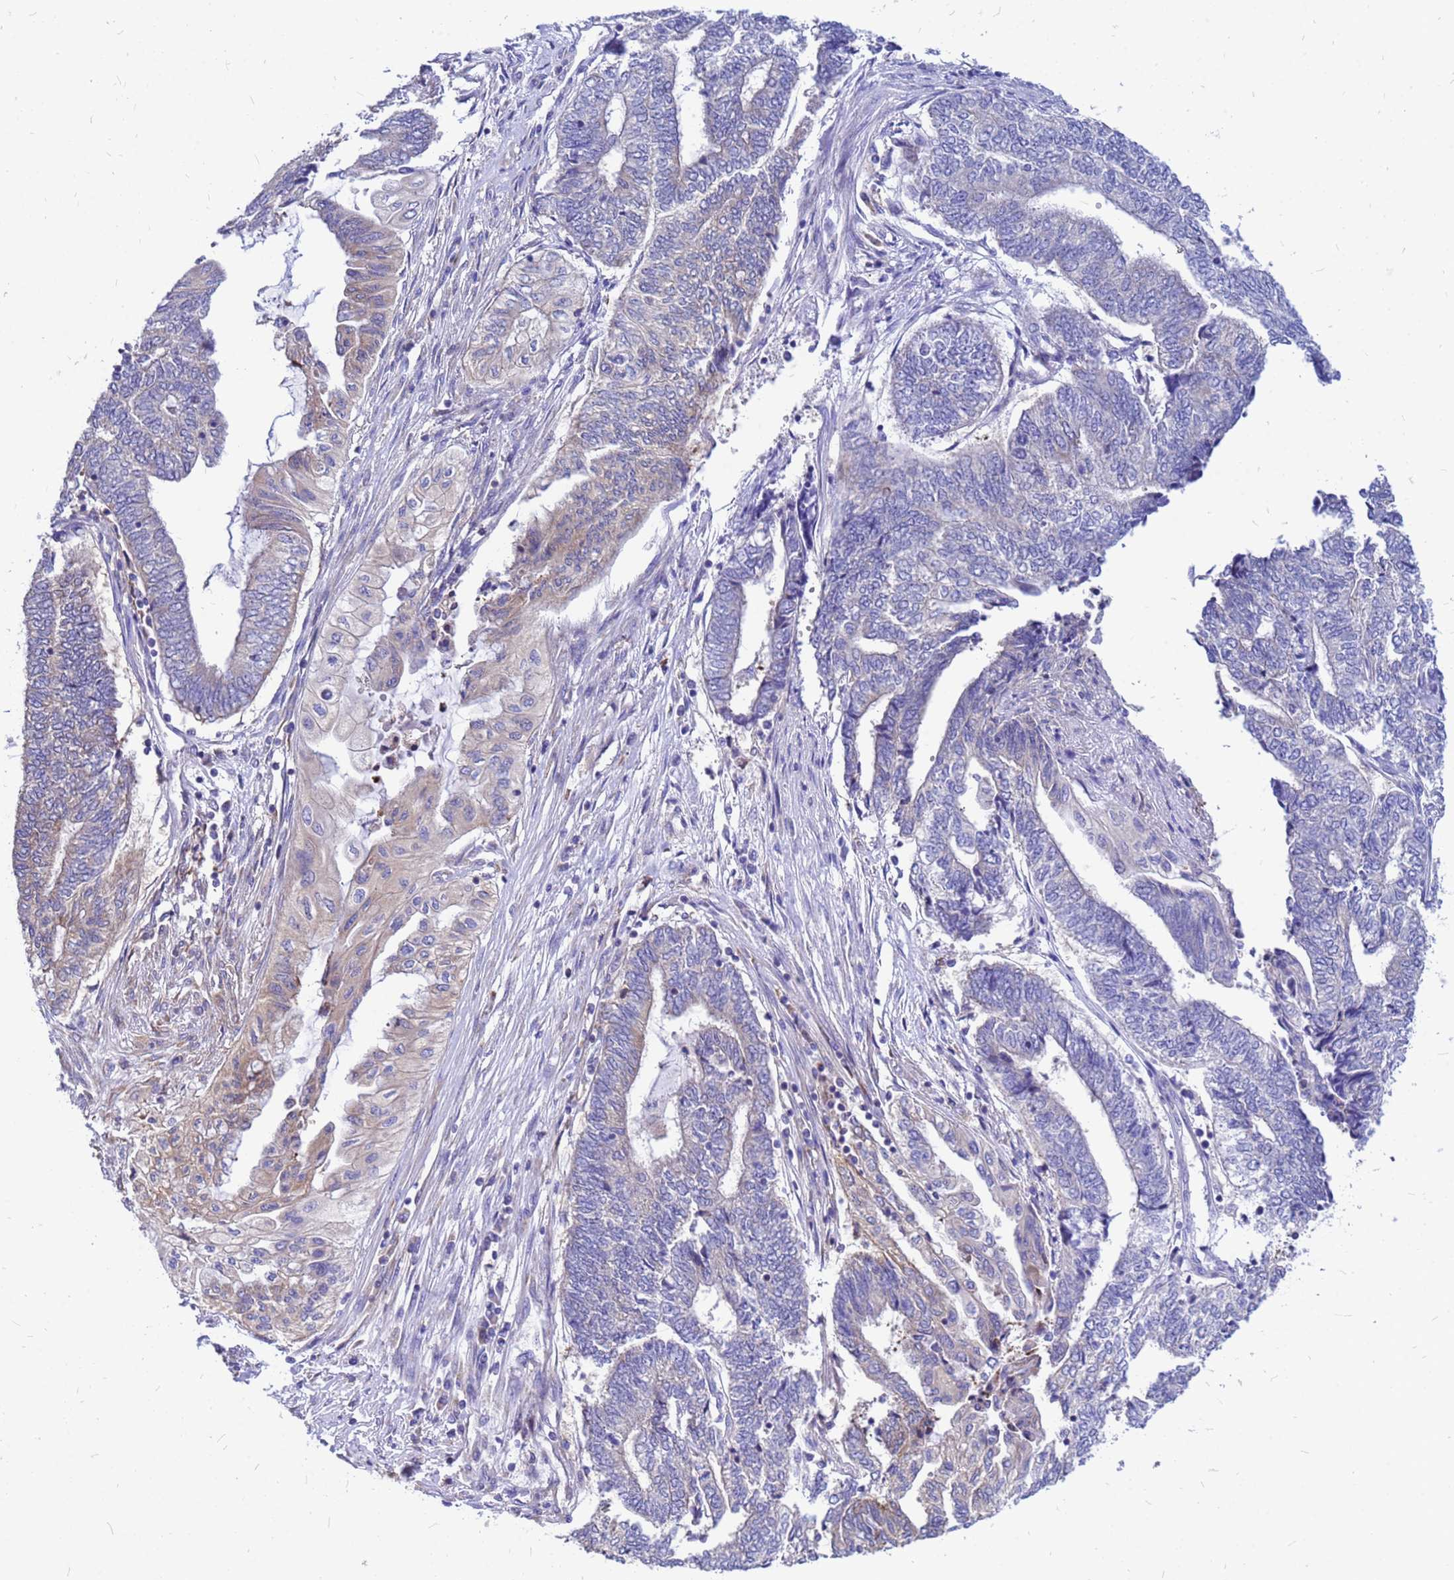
{"staining": {"intensity": "negative", "quantity": "none", "location": "none"}, "tissue": "endometrial cancer", "cell_type": "Tumor cells", "image_type": "cancer", "snomed": [{"axis": "morphology", "description": "Adenocarcinoma, NOS"}, {"axis": "topography", "description": "Uterus"}, {"axis": "topography", "description": "Endometrium"}], "caption": "Endometrial cancer was stained to show a protein in brown. There is no significant positivity in tumor cells. (Immunohistochemistry (ihc), brightfield microscopy, high magnification).", "gene": "FHIP1A", "patient": {"sex": "female", "age": 70}}